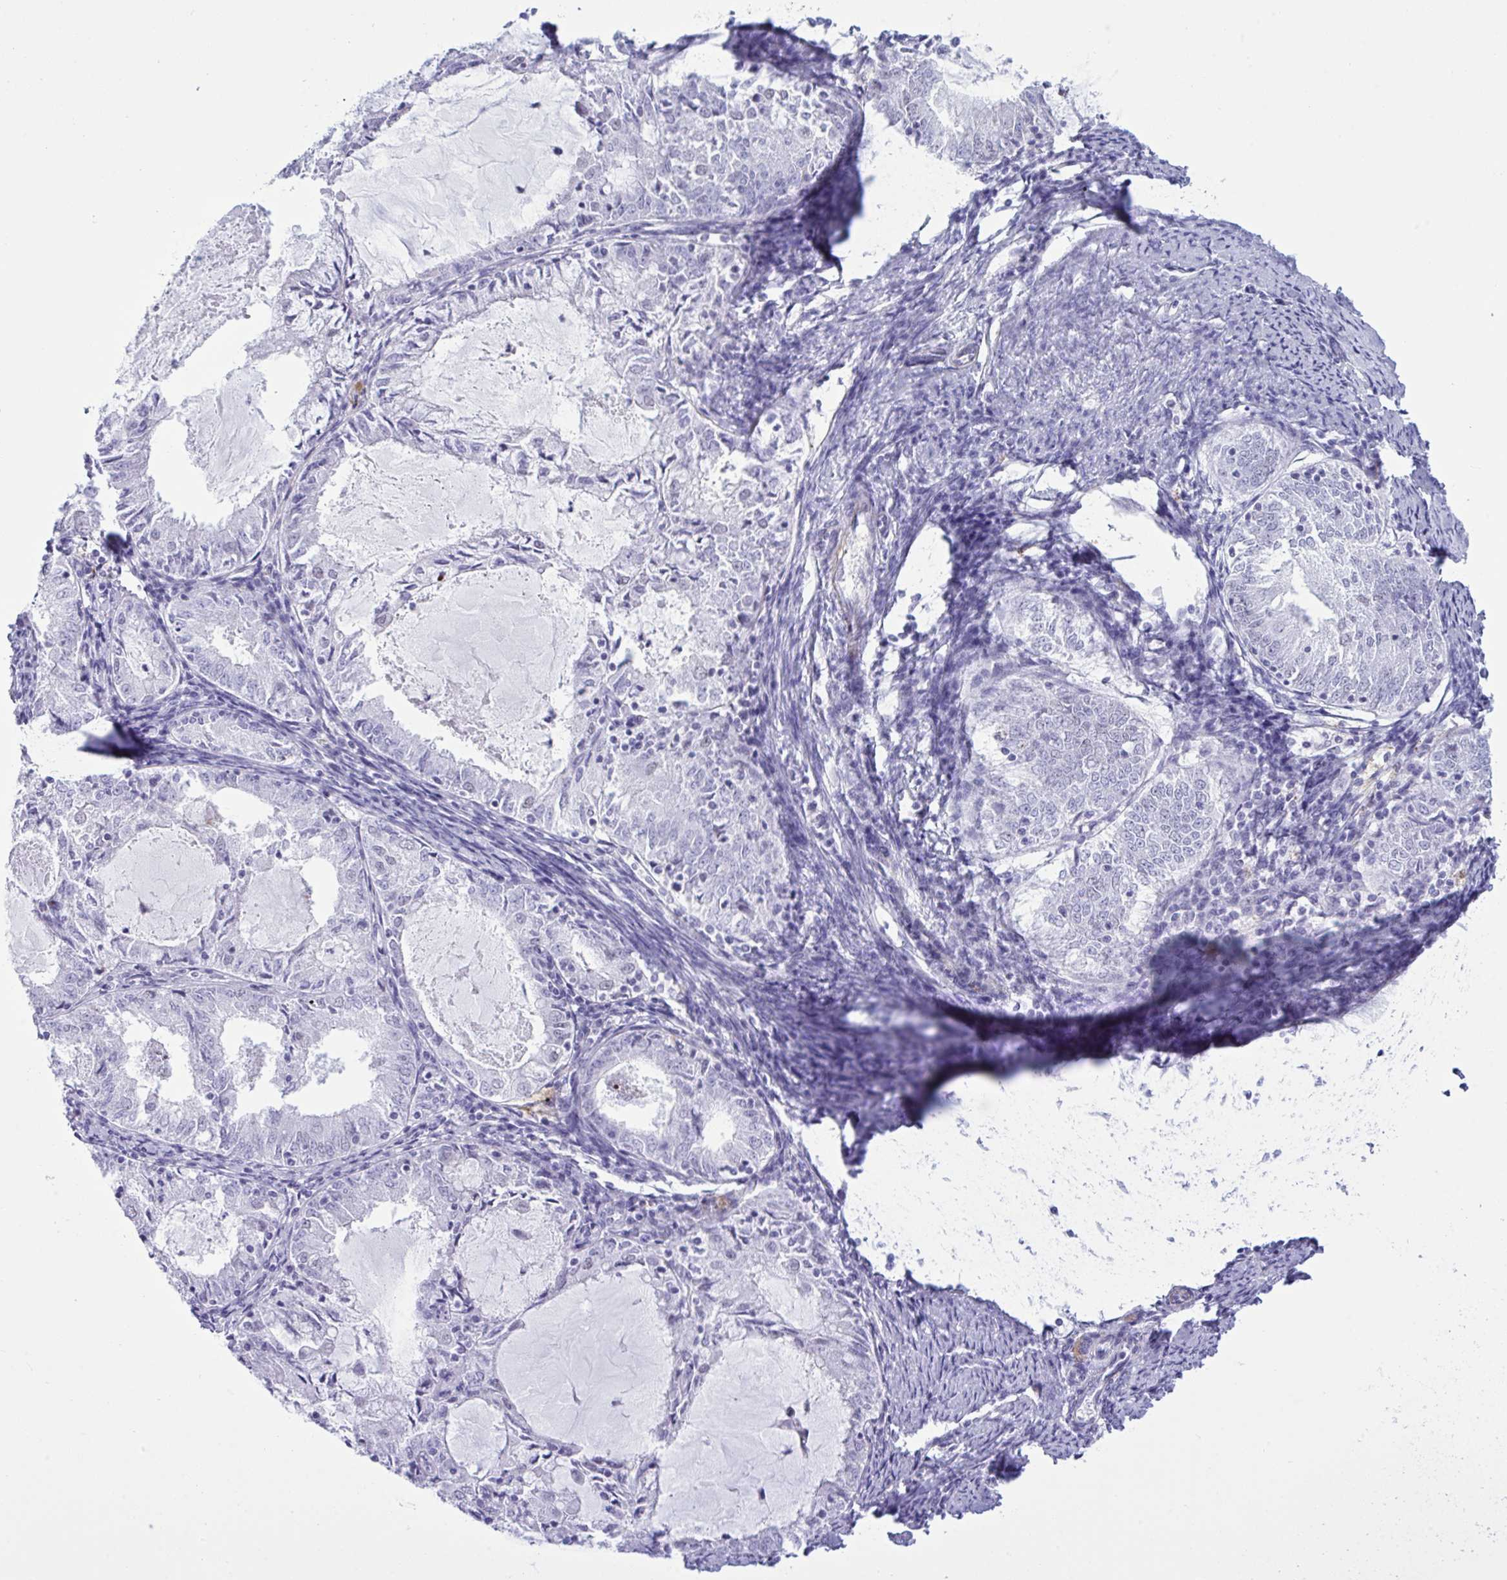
{"staining": {"intensity": "negative", "quantity": "none", "location": "none"}, "tissue": "endometrial cancer", "cell_type": "Tumor cells", "image_type": "cancer", "snomed": [{"axis": "morphology", "description": "Adenocarcinoma, NOS"}, {"axis": "topography", "description": "Endometrium"}], "caption": "High magnification brightfield microscopy of endometrial adenocarcinoma stained with DAB (brown) and counterstained with hematoxylin (blue): tumor cells show no significant positivity.", "gene": "ELN", "patient": {"sex": "female", "age": 57}}